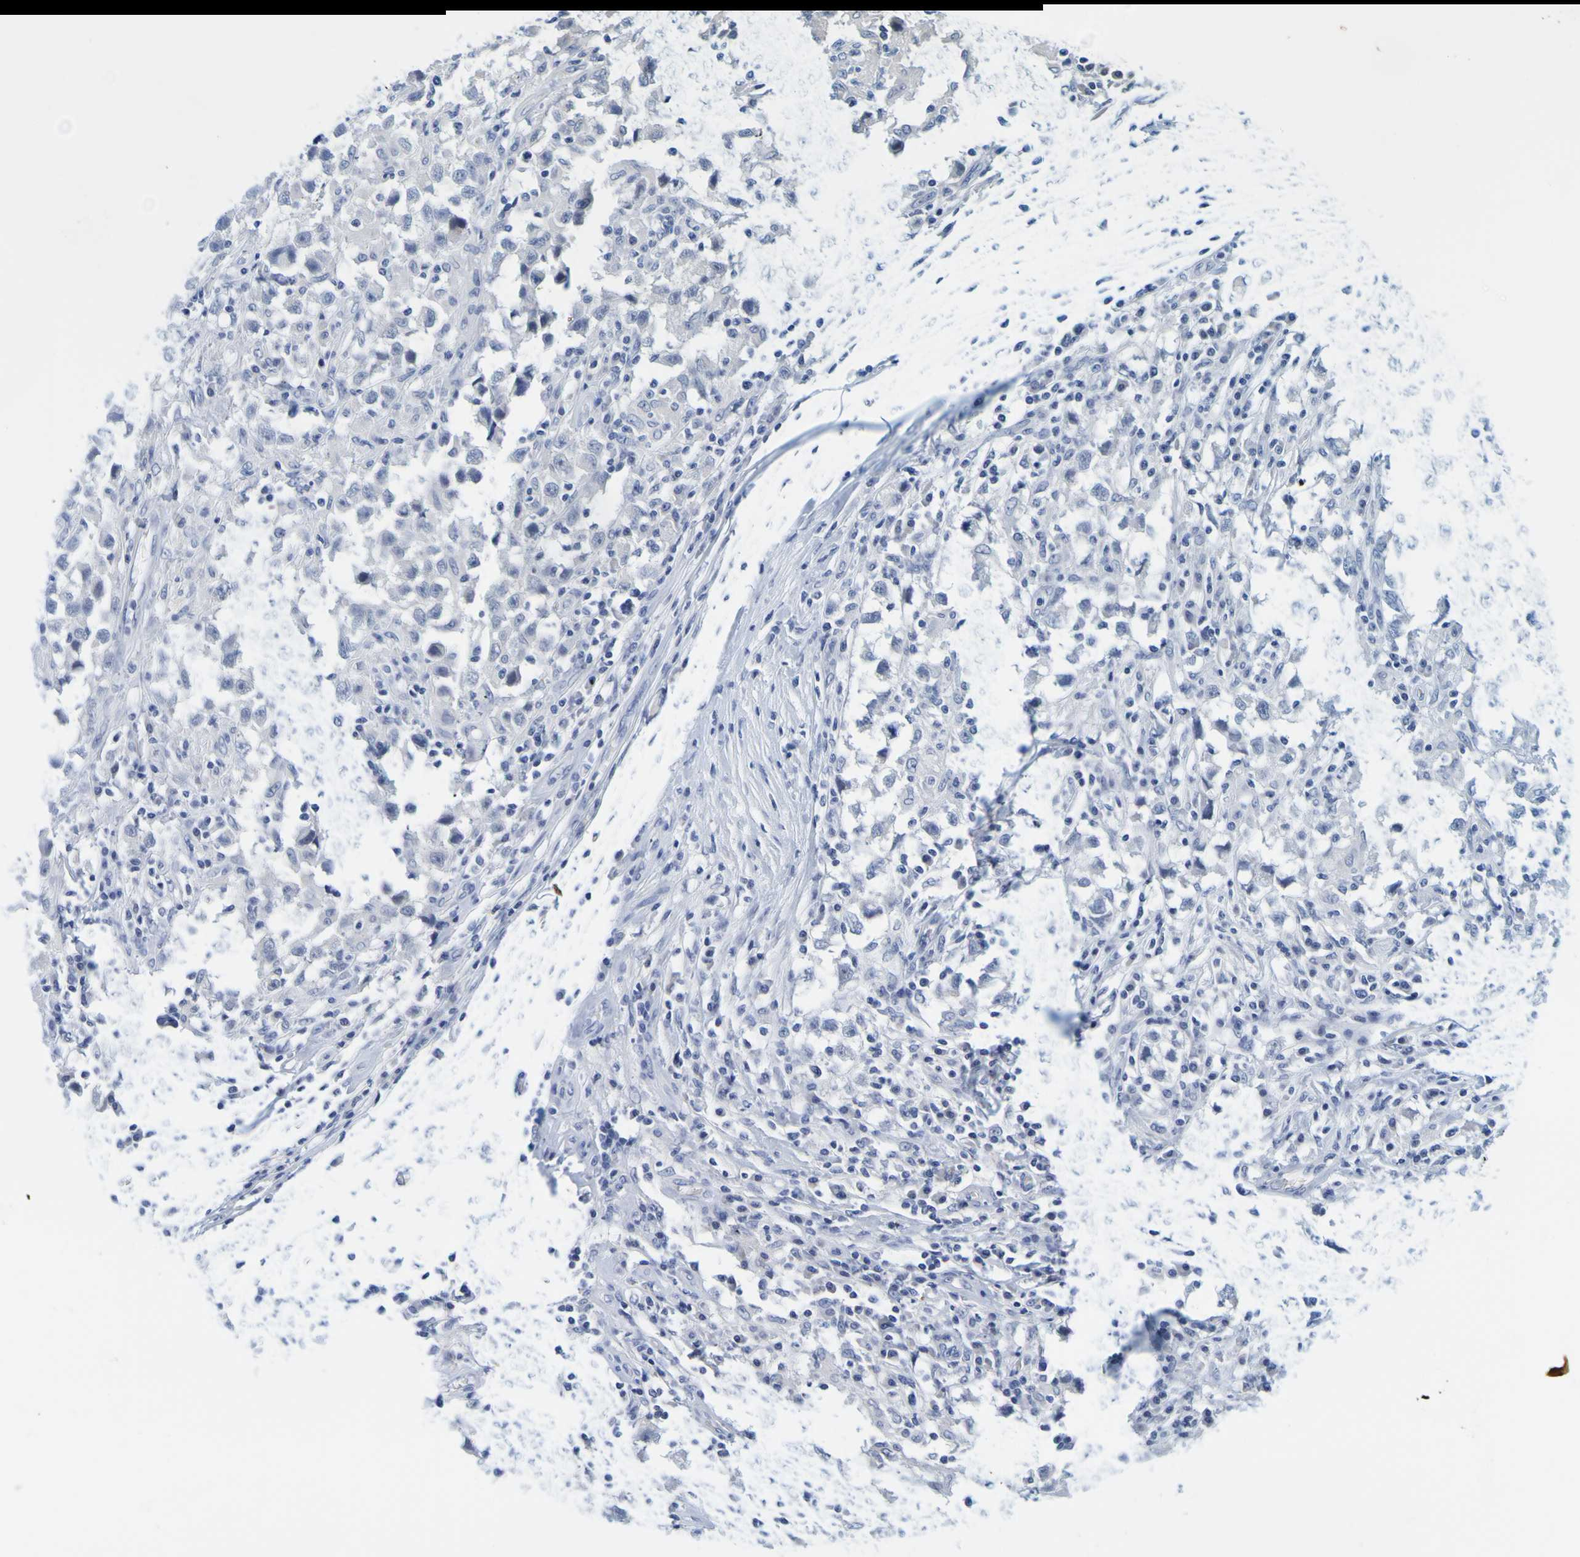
{"staining": {"intensity": "negative", "quantity": "none", "location": "none"}, "tissue": "testis cancer", "cell_type": "Tumor cells", "image_type": "cancer", "snomed": [{"axis": "morphology", "description": "Carcinoma, Embryonal, NOS"}, {"axis": "topography", "description": "Testis"}], "caption": "Testis embryonal carcinoma was stained to show a protein in brown. There is no significant positivity in tumor cells. (DAB (3,3'-diaminobenzidine) immunohistochemistry (IHC) visualized using brightfield microscopy, high magnification).", "gene": "ENDOU", "patient": {"sex": "male", "age": 21}}